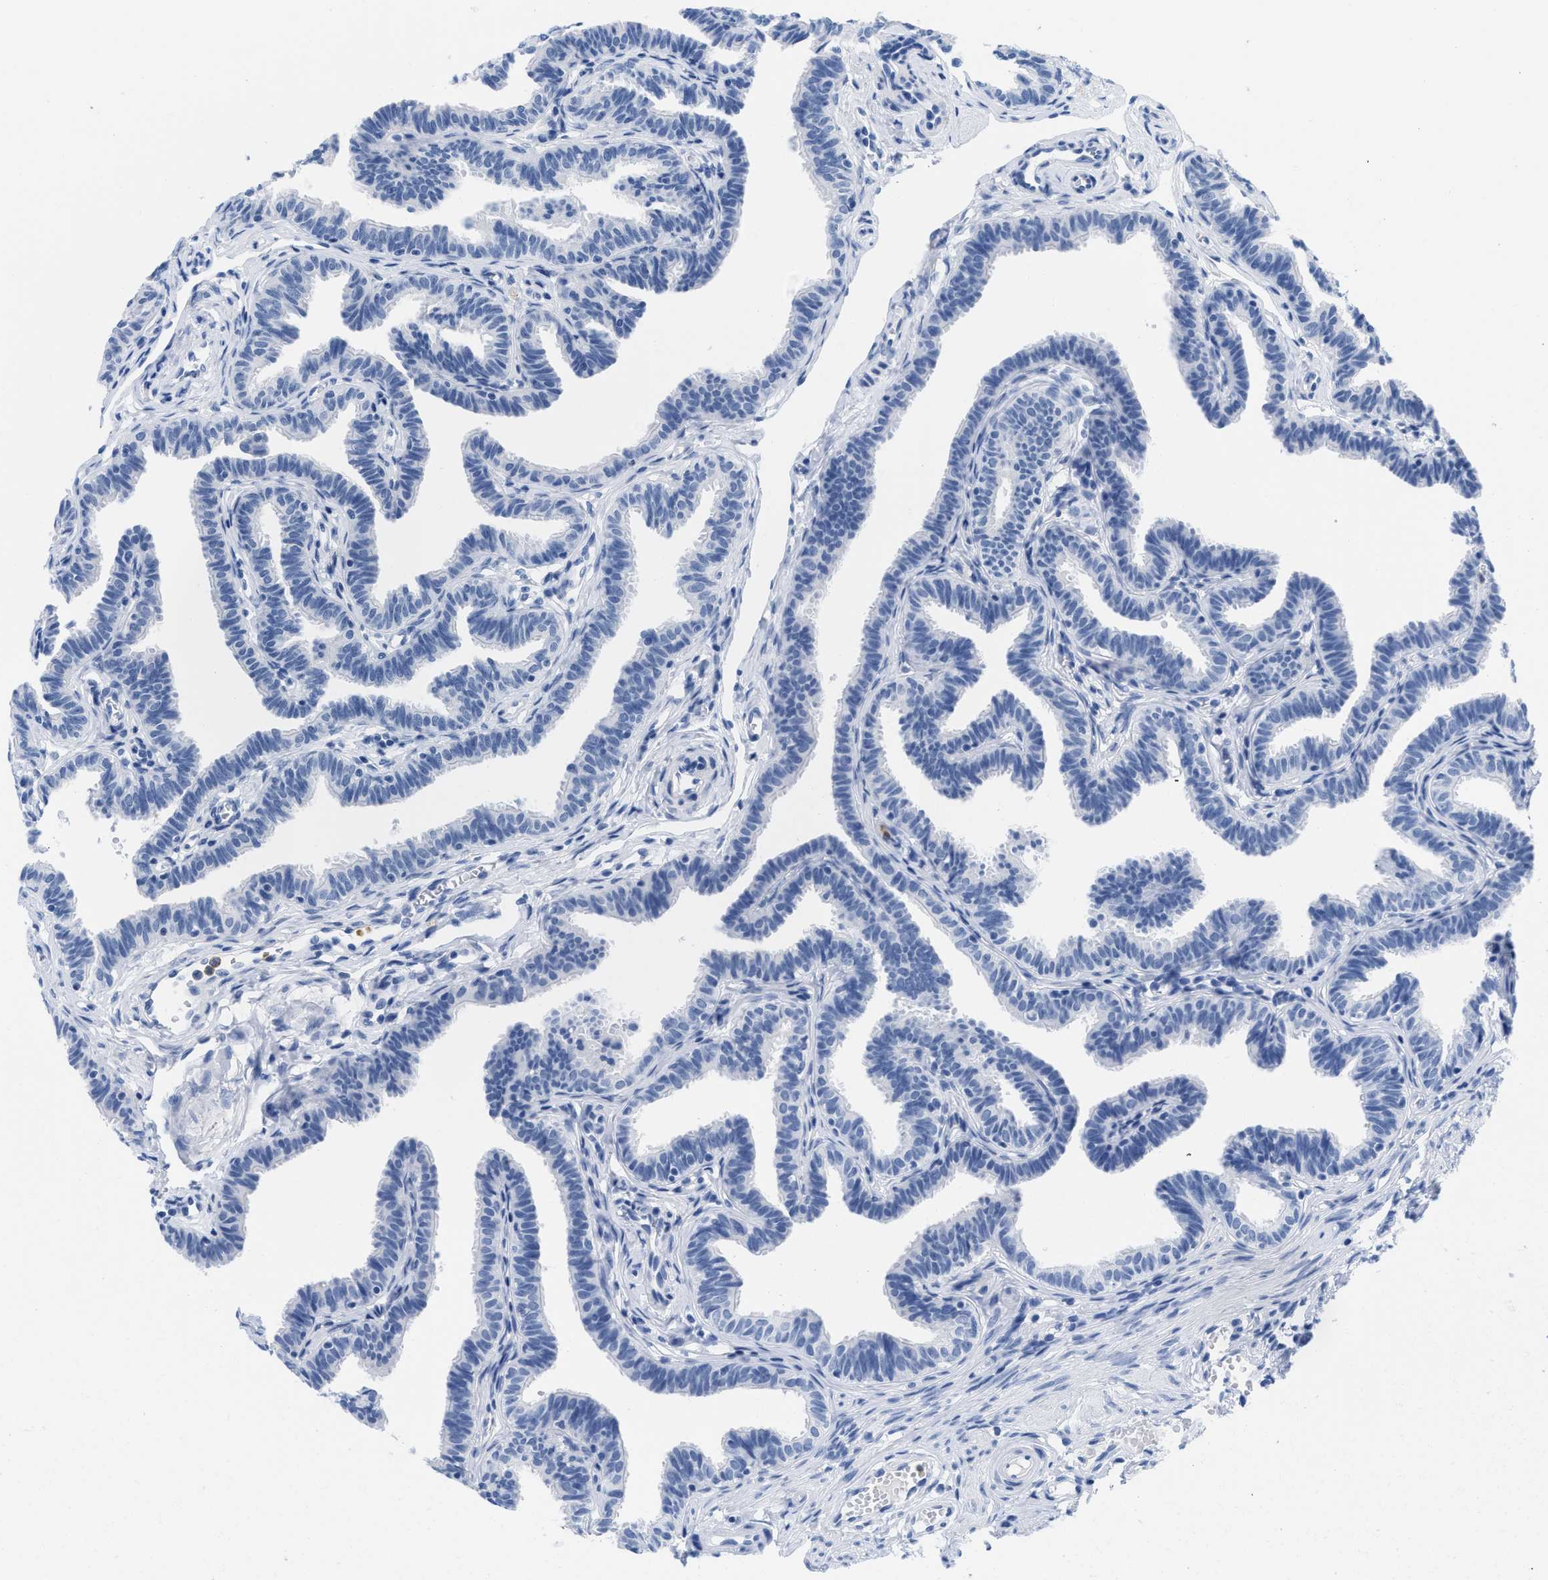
{"staining": {"intensity": "negative", "quantity": "none", "location": "none"}, "tissue": "fallopian tube", "cell_type": "Glandular cells", "image_type": "normal", "snomed": [{"axis": "morphology", "description": "Normal tissue, NOS"}, {"axis": "topography", "description": "Fallopian tube"}, {"axis": "topography", "description": "Ovary"}], "caption": "Histopathology image shows no protein expression in glandular cells of benign fallopian tube.", "gene": "CR1", "patient": {"sex": "female", "age": 23}}